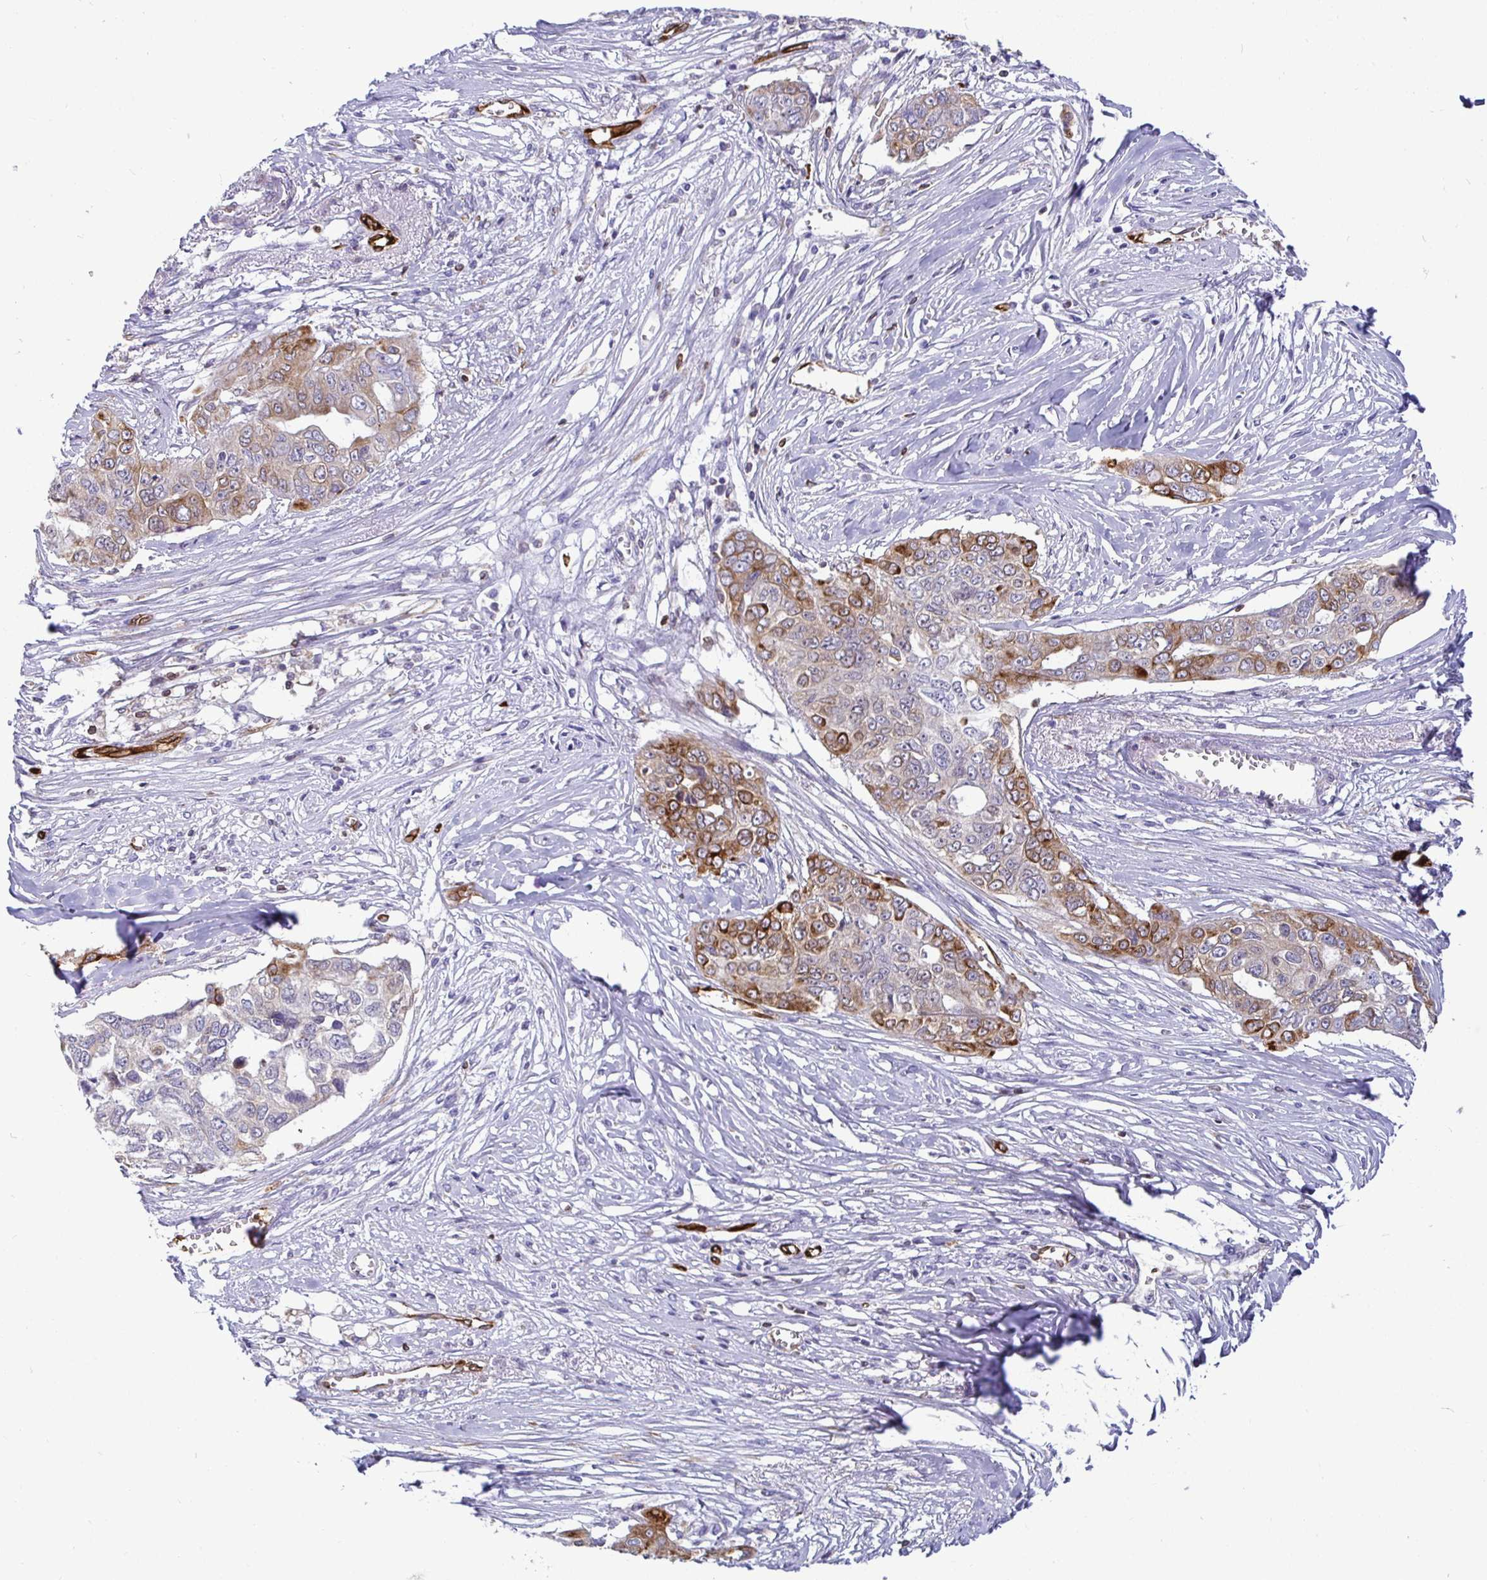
{"staining": {"intensity": "moderate", "quantity": "25%-75%", "location": "cytoplasmic/membranous"}, "tissue": "ovarian cancer", "cell_type": "Tumor cells", "image_type": "cancer", "snomed": [{"axis": "morphology", "description": "Carcinoma, endometroid"}, {"axis": "topography", "description": "Ovary"}], "caption": "Protein expression analysis of endometroid carcinoma (ovarian) exhibits moderate cytoplasmic/membranous expression in approximately 25%-75% of tumor cells. (DAB IHC, brown staining for protein, blue staining for nuclei).", "gene": "TP53I11", "patient": {"sex": "female", "age": 70}}